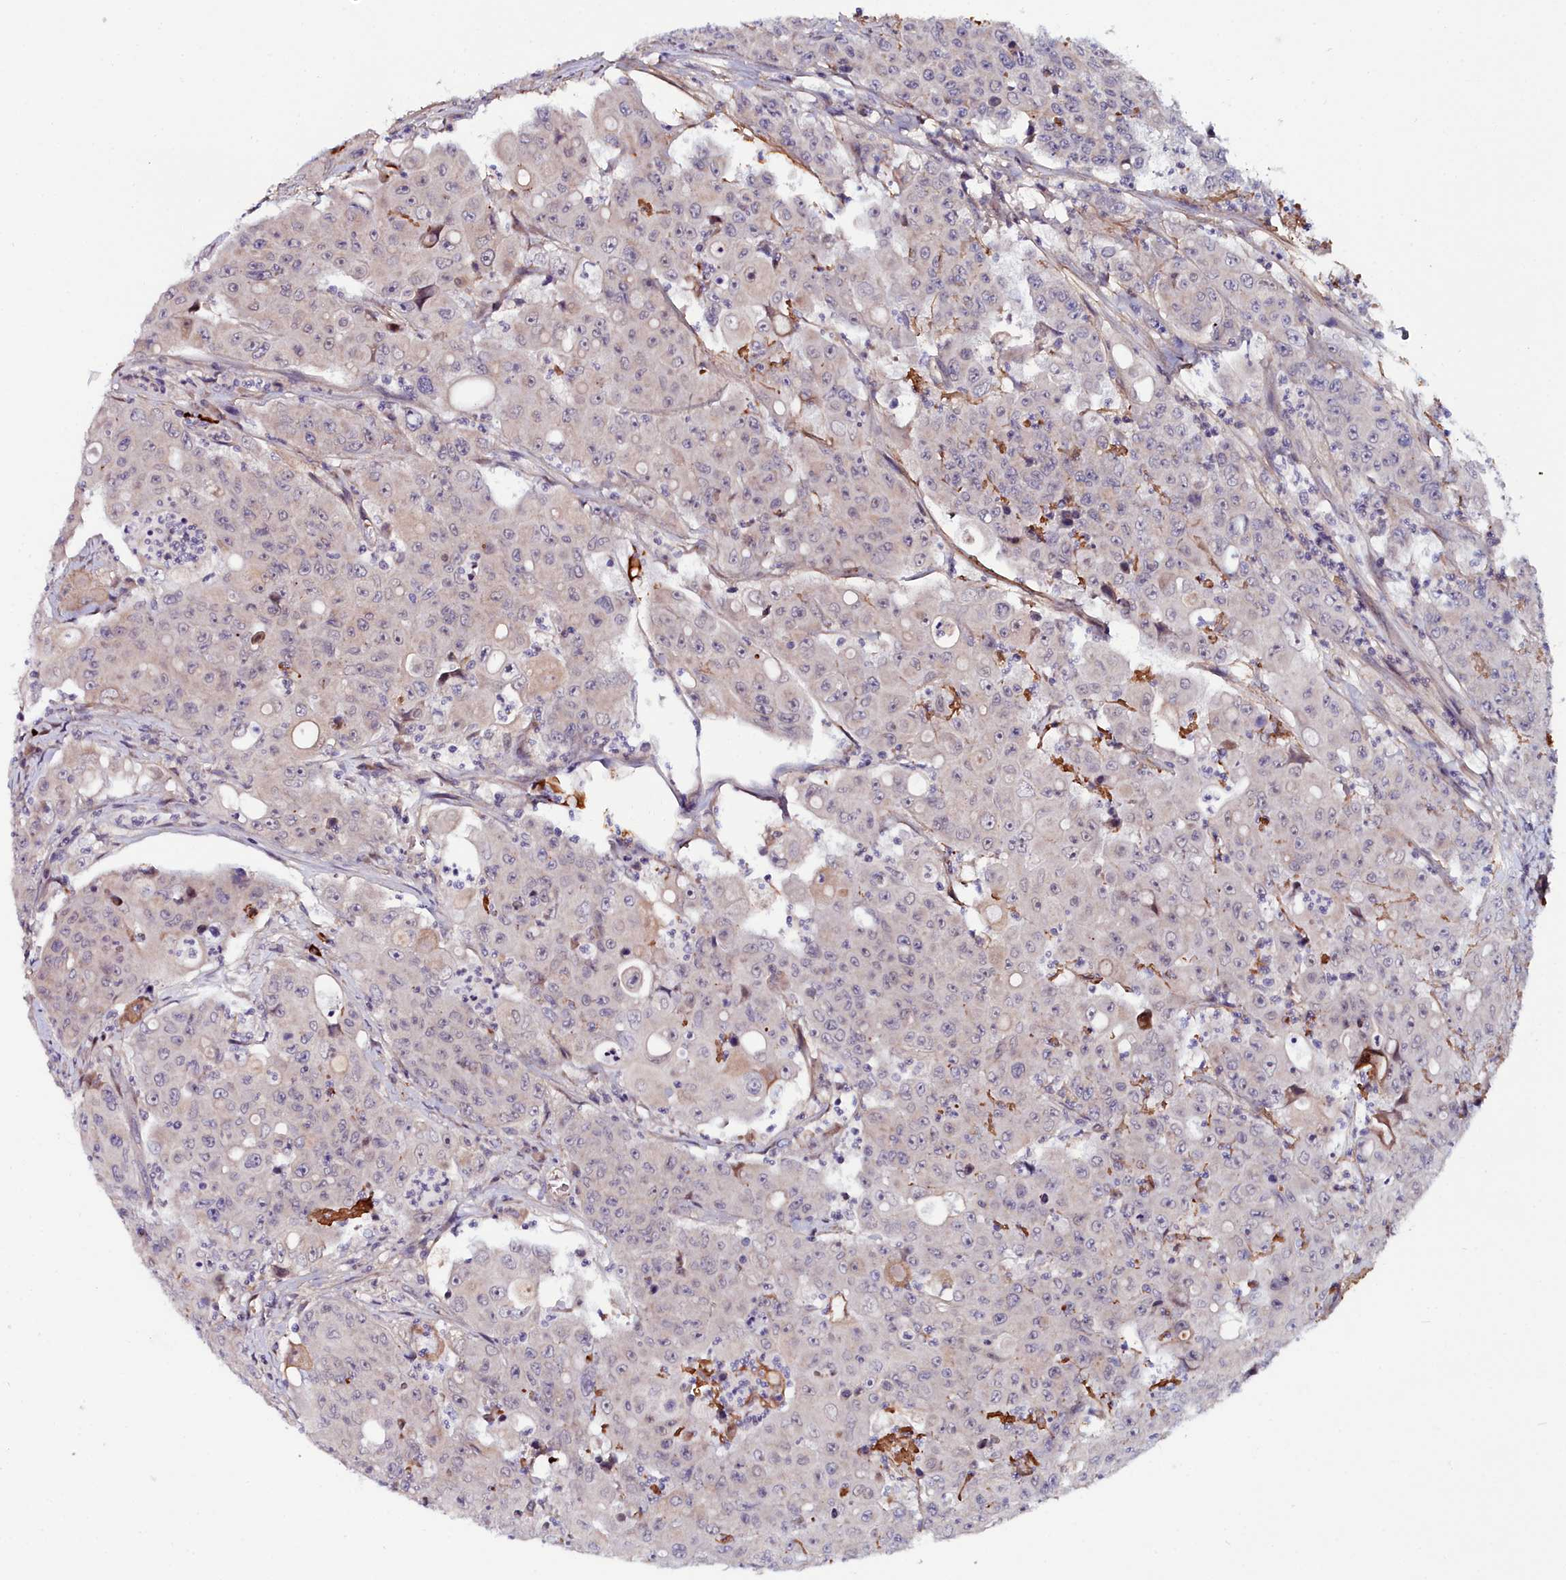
{"staining": {"intensity": "weak", "quantity": "<25%", "location": "nuclear"}, "tissue": "colorectal cancer", "cell_type": "Tumor cells", "image_type": "cancer", "snomed": [{"axis": "morphology", "description": "Adenocarcinoma, NOS"}, {"axis": "topography", "description": "Colon"}], "caption": "DAB (3,3'-diaminobenzidine) immunohistochemical staining of human colorectal adenocarcinoma exhibits no significant positivity in tumor cells.", "gene": "KCTD18", "patient": {"sex": "male", "age": 51}}